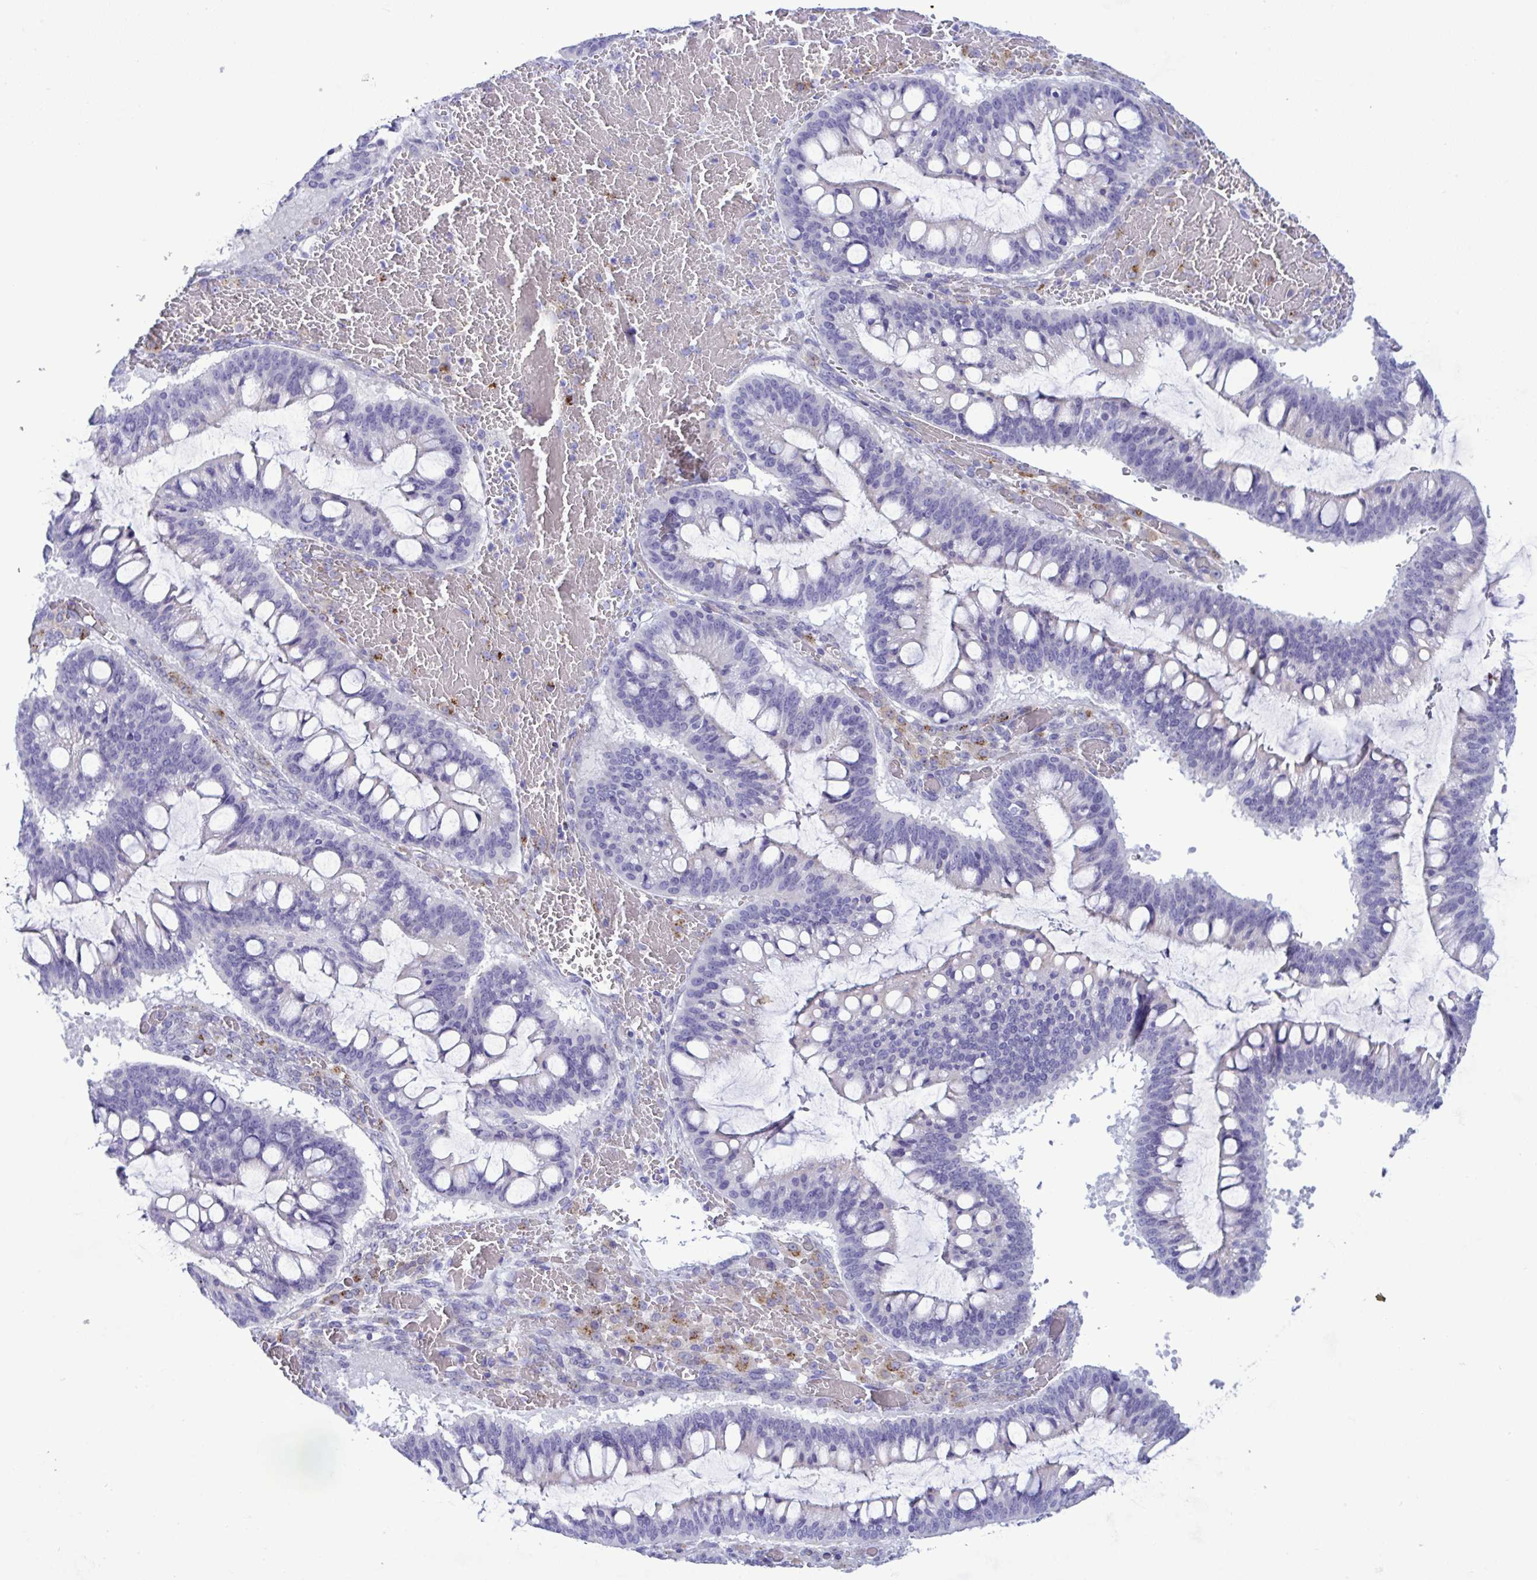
{"staining": {"intensity": "negative", "quantity": "none", "location": "none"}, "tissue": "ovarian cancer", "cell_type": "Tumor cells", "image_type": "cancer", "snomed": [{"axis": "morphology", "description": "Cystadenocarcinoma, mucinous, NOS"}, {"axis": "topography", "description": "Ovary"}], "caption": "High magnification brightfield microscopy of ovarian cancer (mucinous cystadenocarcinoma) stained with DAB (3,3'-diaminobenzidine) (brown) and counterstained with hematoxylin (blue): tumor cells show no significant positivity.", "gene": "SREBF1", "patient": {"sex": "female", "age": 73}}